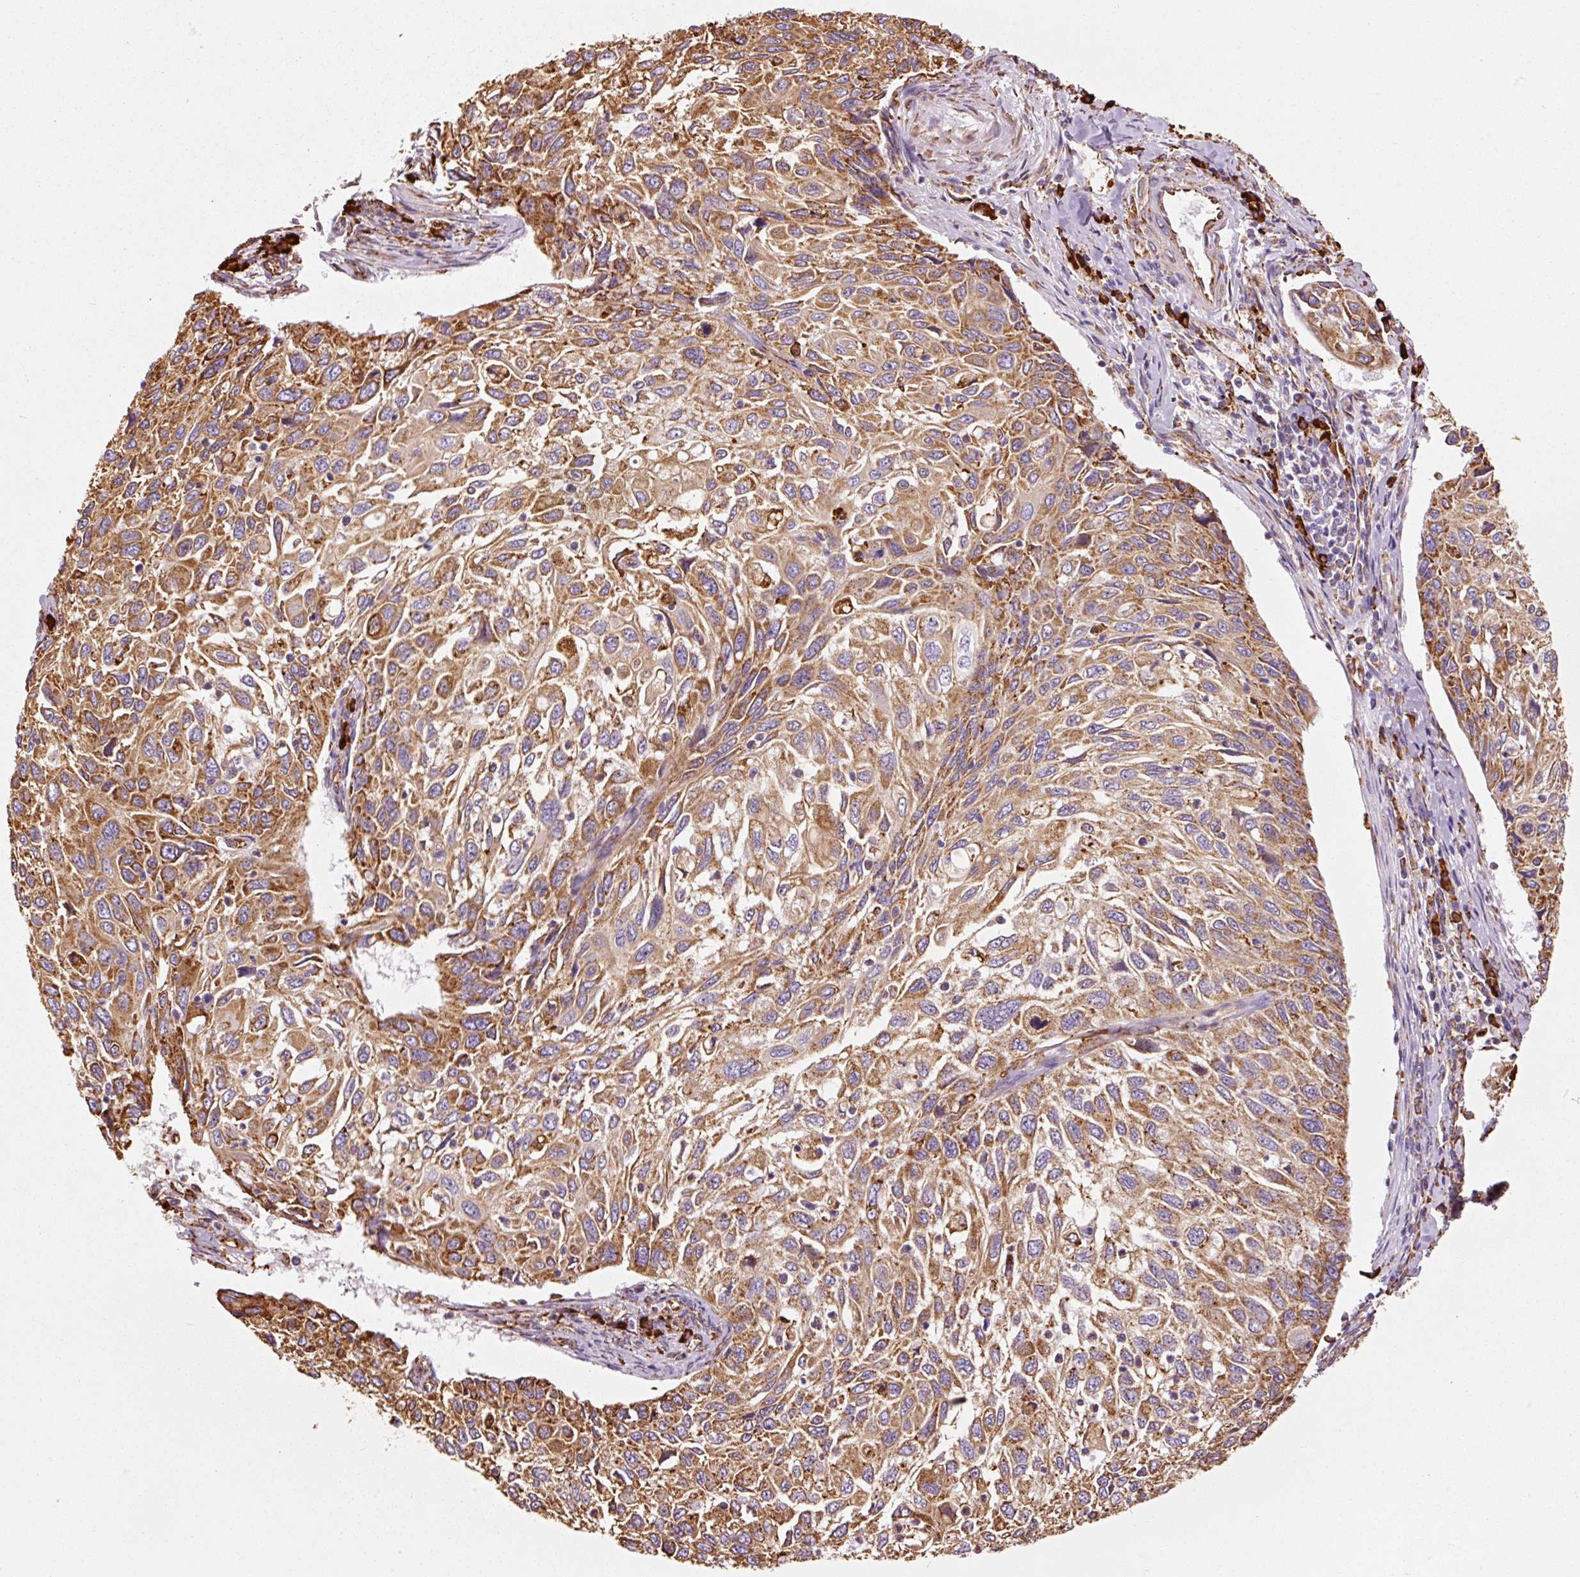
{"staining": {"intensity": "moderate", "quantity": ">75%", "location": "cytoplasmic/membranous"}, "tissue": "cervical cancer", "cell_type": "Tumor cells", "image_type": "cancer", "snomed": [{"axis": "morphology", "description": "Squamous cell carcinoma, NOS"}, {"axis": "topography", "description": "Cervix"}], "caption": "A histopathology image of human cervical squamous cell carcinoma stained for a protein displays moderate cytoplasmic/membranous brown staining in tumor cells. The protein of interest is stained brown, and the nuclei are stained in blue (DAB (3,3'-diaminobenzidine) IHC with brightfield microscopy, high magnification).", "gene": "KLC1", "patient": {"sex": "female", "age": 70}}